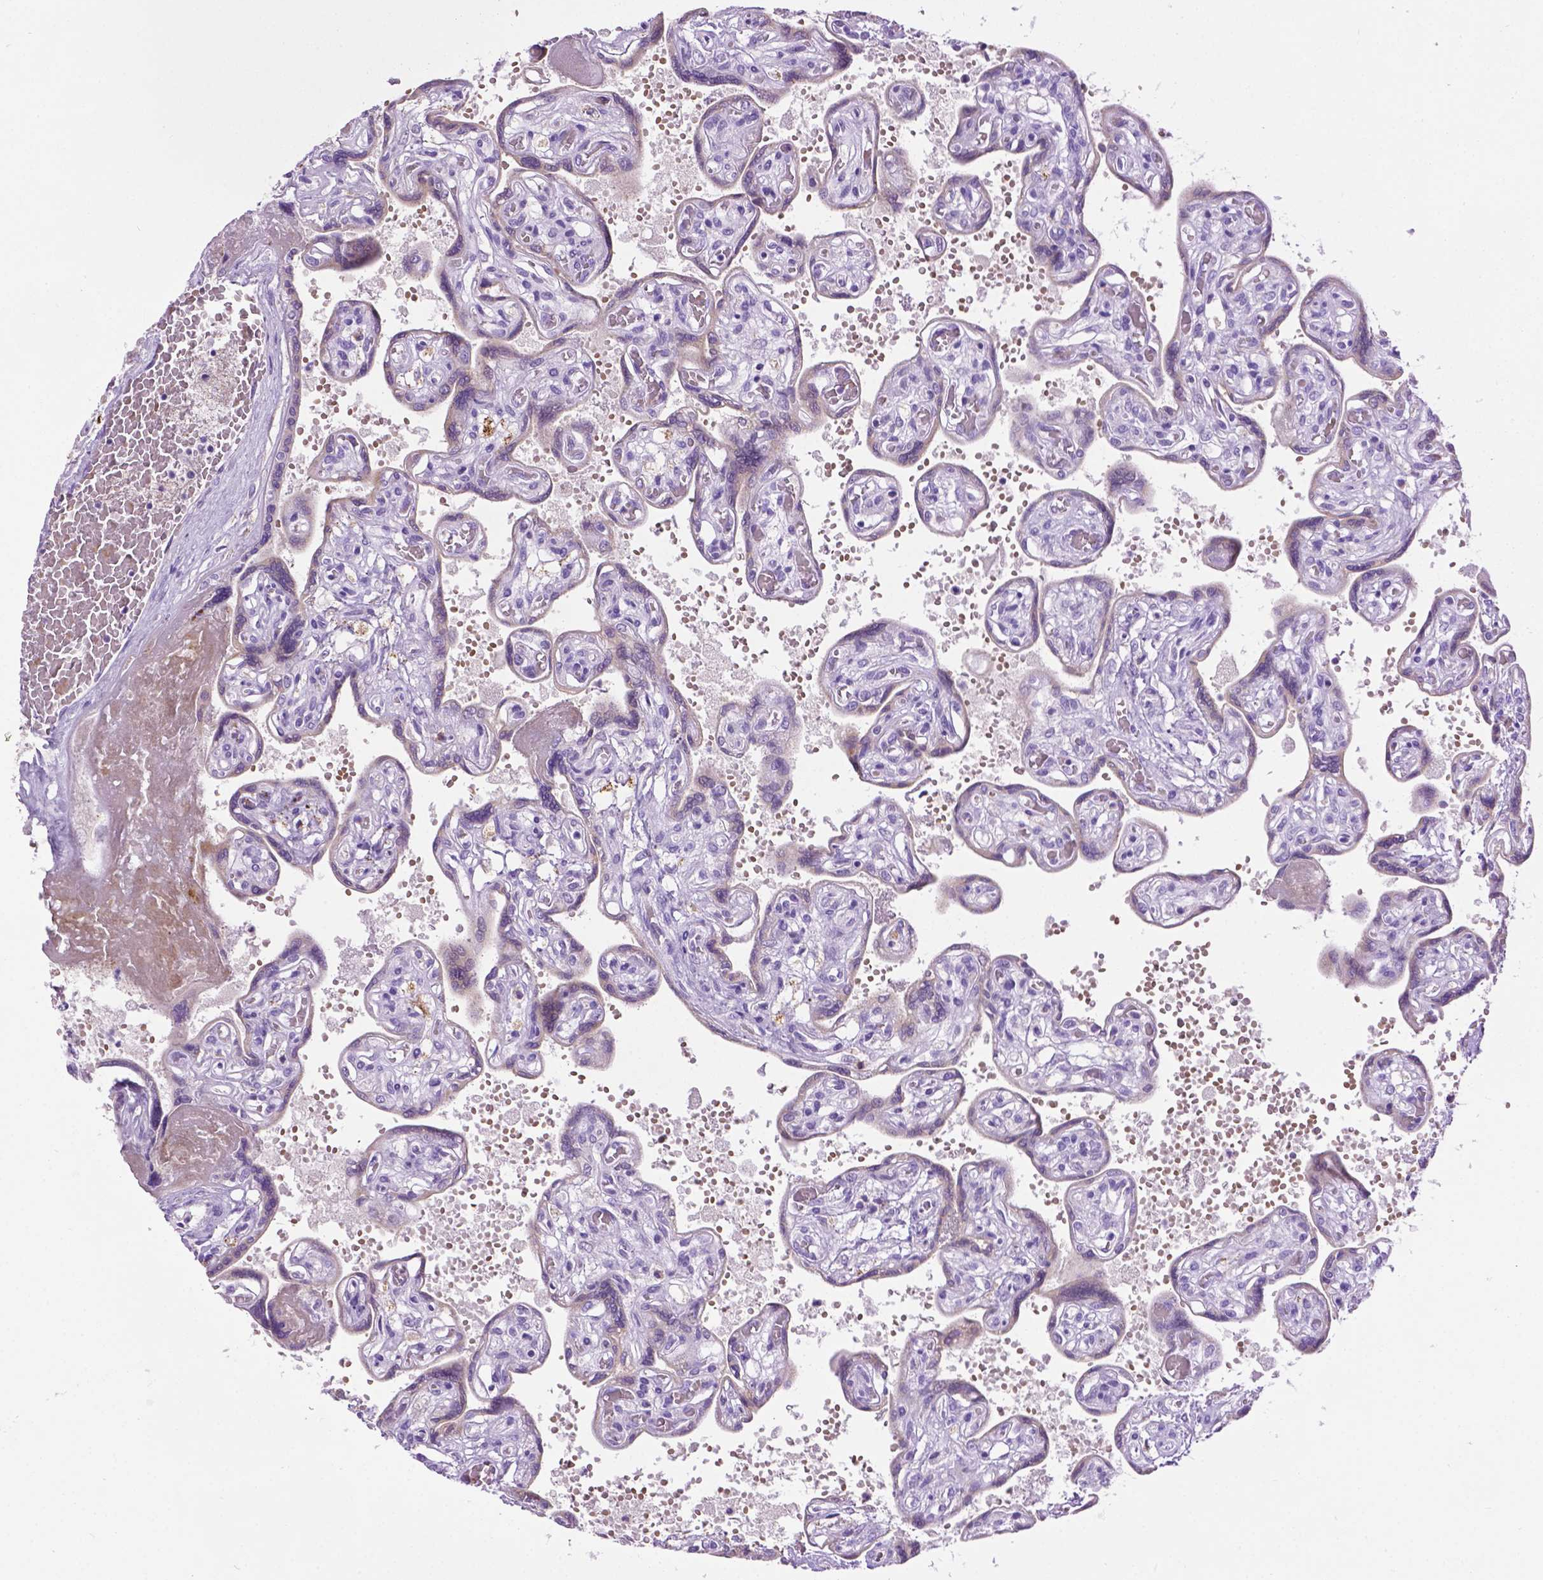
{"staining": {"intensity": "weak", "quantity": "<25%", "location": "cytoplasmic/membranous"}, "tissue": "placenta", "cell_type": "Decidual cells", "image_type": "normal", "snomed": [{"axis": "morphology", "description": "Normal tissue, NOS"}, {"axis": "topography", "description": "Placenta"}], "caption": "IHC of unremarkable placenta shows no positivity in decidual cells. The staining is performed using DAB brown chromogen with nuclei counter-stained in using hematoxylin.", "gene": "TMEM132E", "patient": {"sex": "female", "age": 32}}